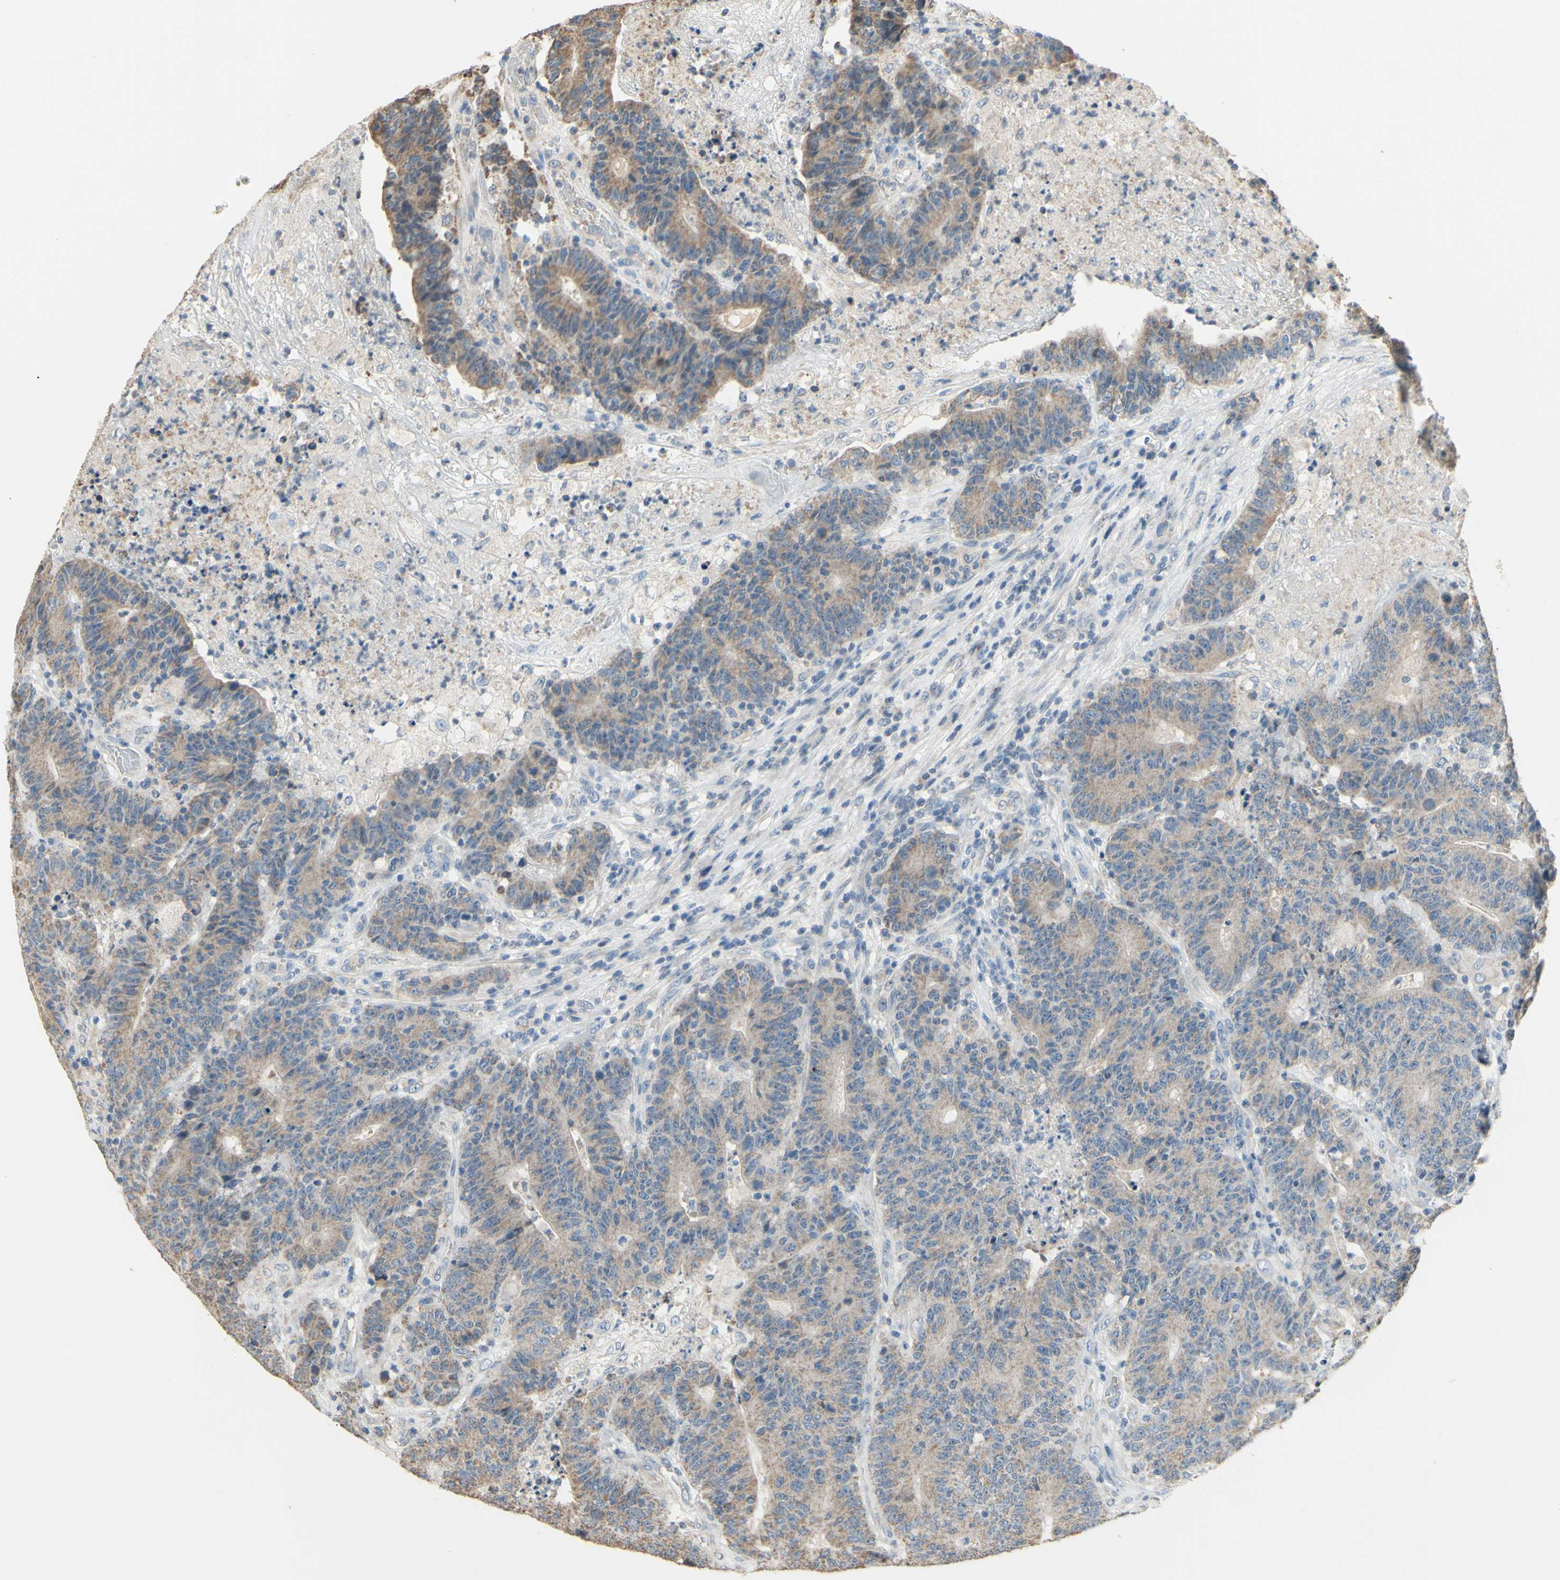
{"staining": {"intensity": "weak", "quantity": ">75%", "location": "cytoplasmic/membranous"}, "tissue": "colorectal cancer", "cell_type": "Tumor cells", "image_type": "cancer", "snomed": [{"axis": "morphology", "description": "Normal tissue, NOS"}, {"axis": "morphology", "description": "Adenocarcinoma, NOS"}, {"axis": "topography", "description": "Colon"}], "caption": "Colorectal adenocarcinoma stained with DAB (3,3'-diaminobenzidine) immunohistochemistry demonstrates low levels of weak cytoplasmic/membranous positivity in approximately >75% of tumor cells.", "gene": "PTGIS", "patient": {"sex": "female", "age": 75}}